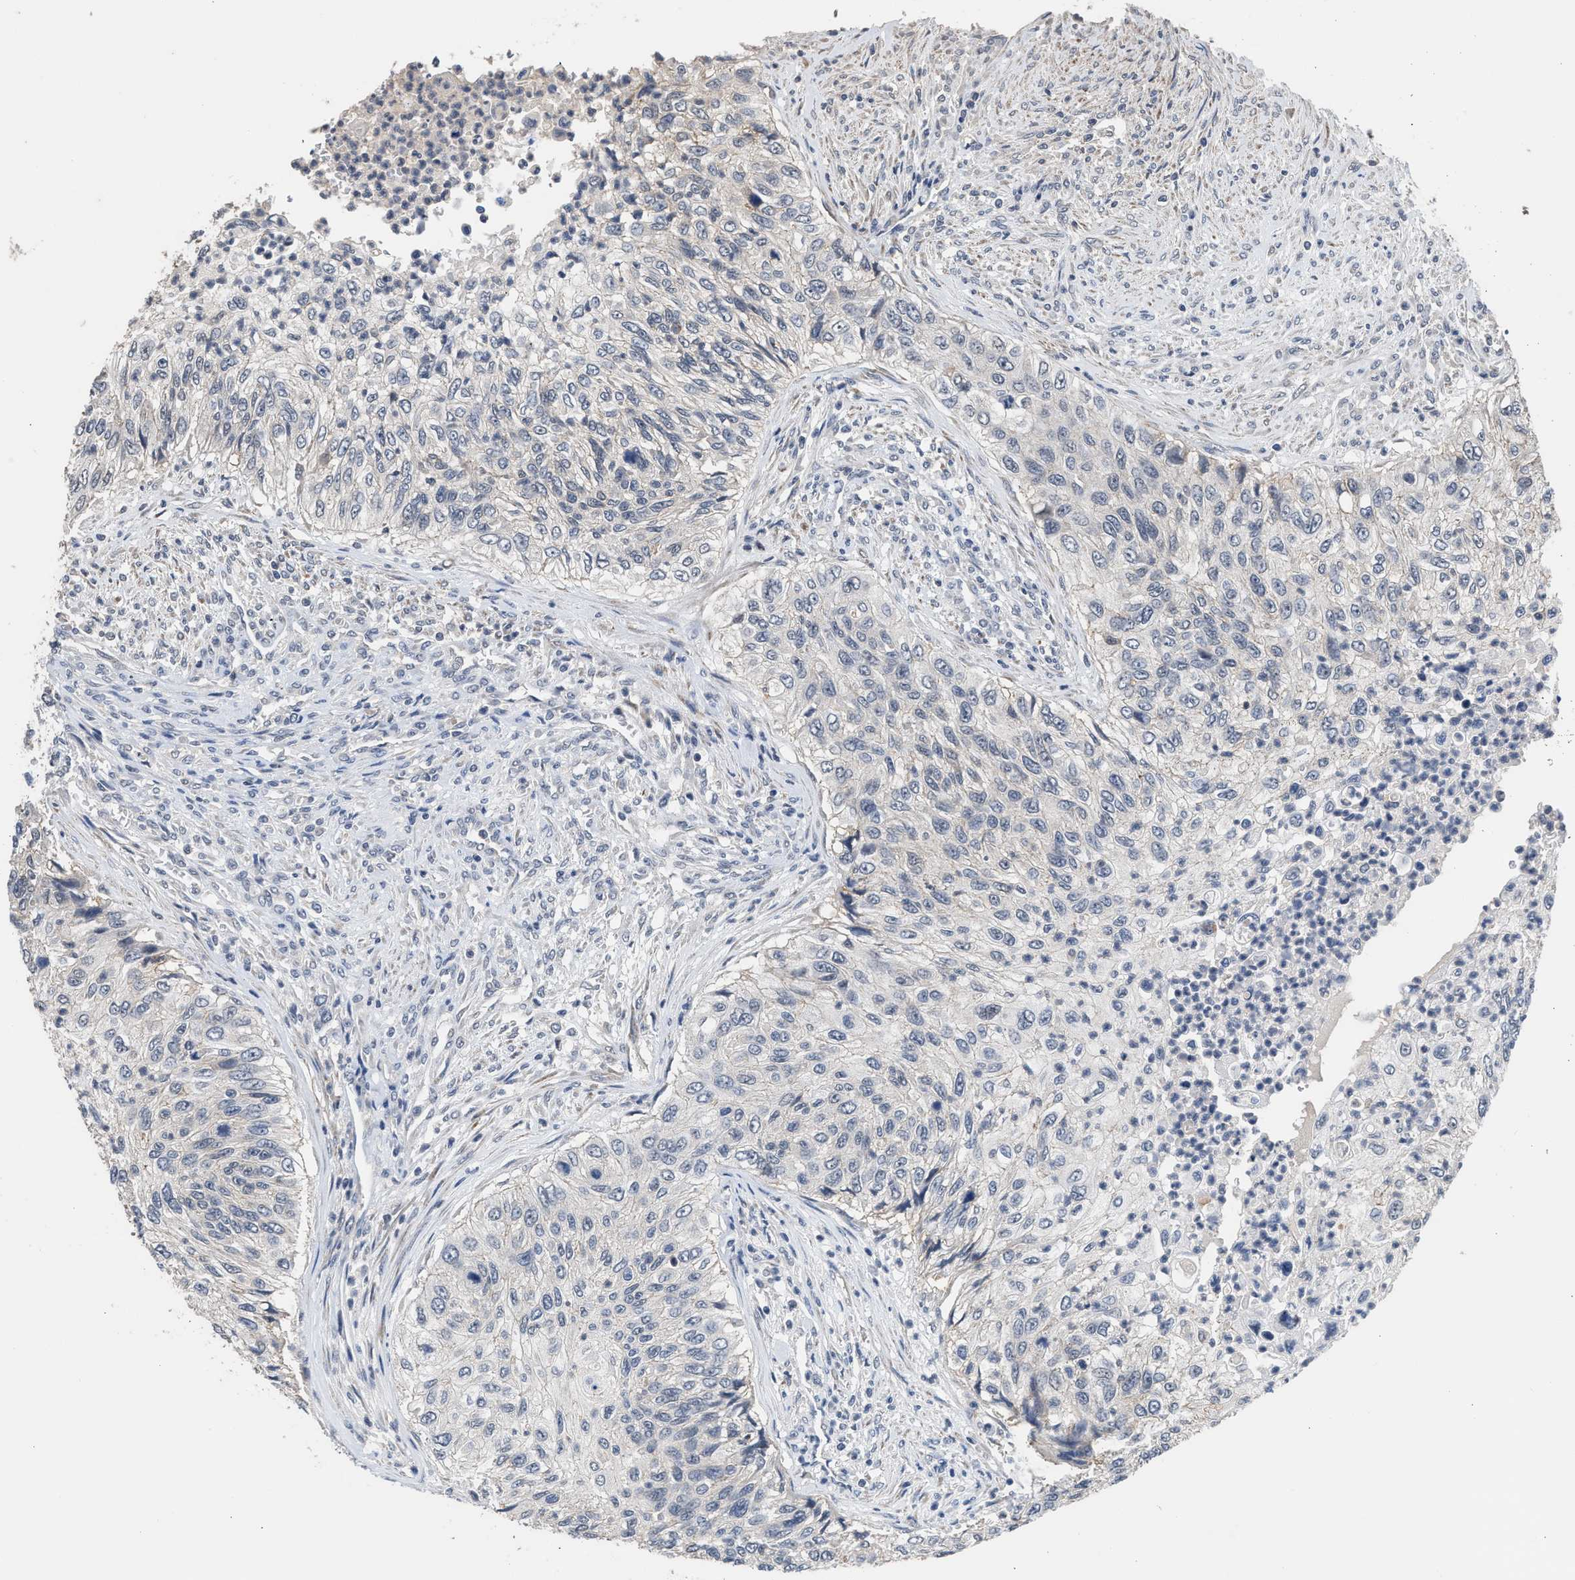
{"staining": {"intensity": "weak", "quantity": "<25%", "location": "cytoplasmic/membranous"}, "tissue": "urothelial cancer", "cell_type": "Tumor cells", "image_type": "cancer", "snomed": [{"axis": "morphology", "description": "Urothelial carcinoma, High grade"}, {"axis": "topography", "description": "Urinary bladder"}], "caption": "Tumor cells are negative for protein expression in human high-grade urothelial carcinoma.", "gene": "CSF3R", "patient": {"sex": "male", "age": 35}}